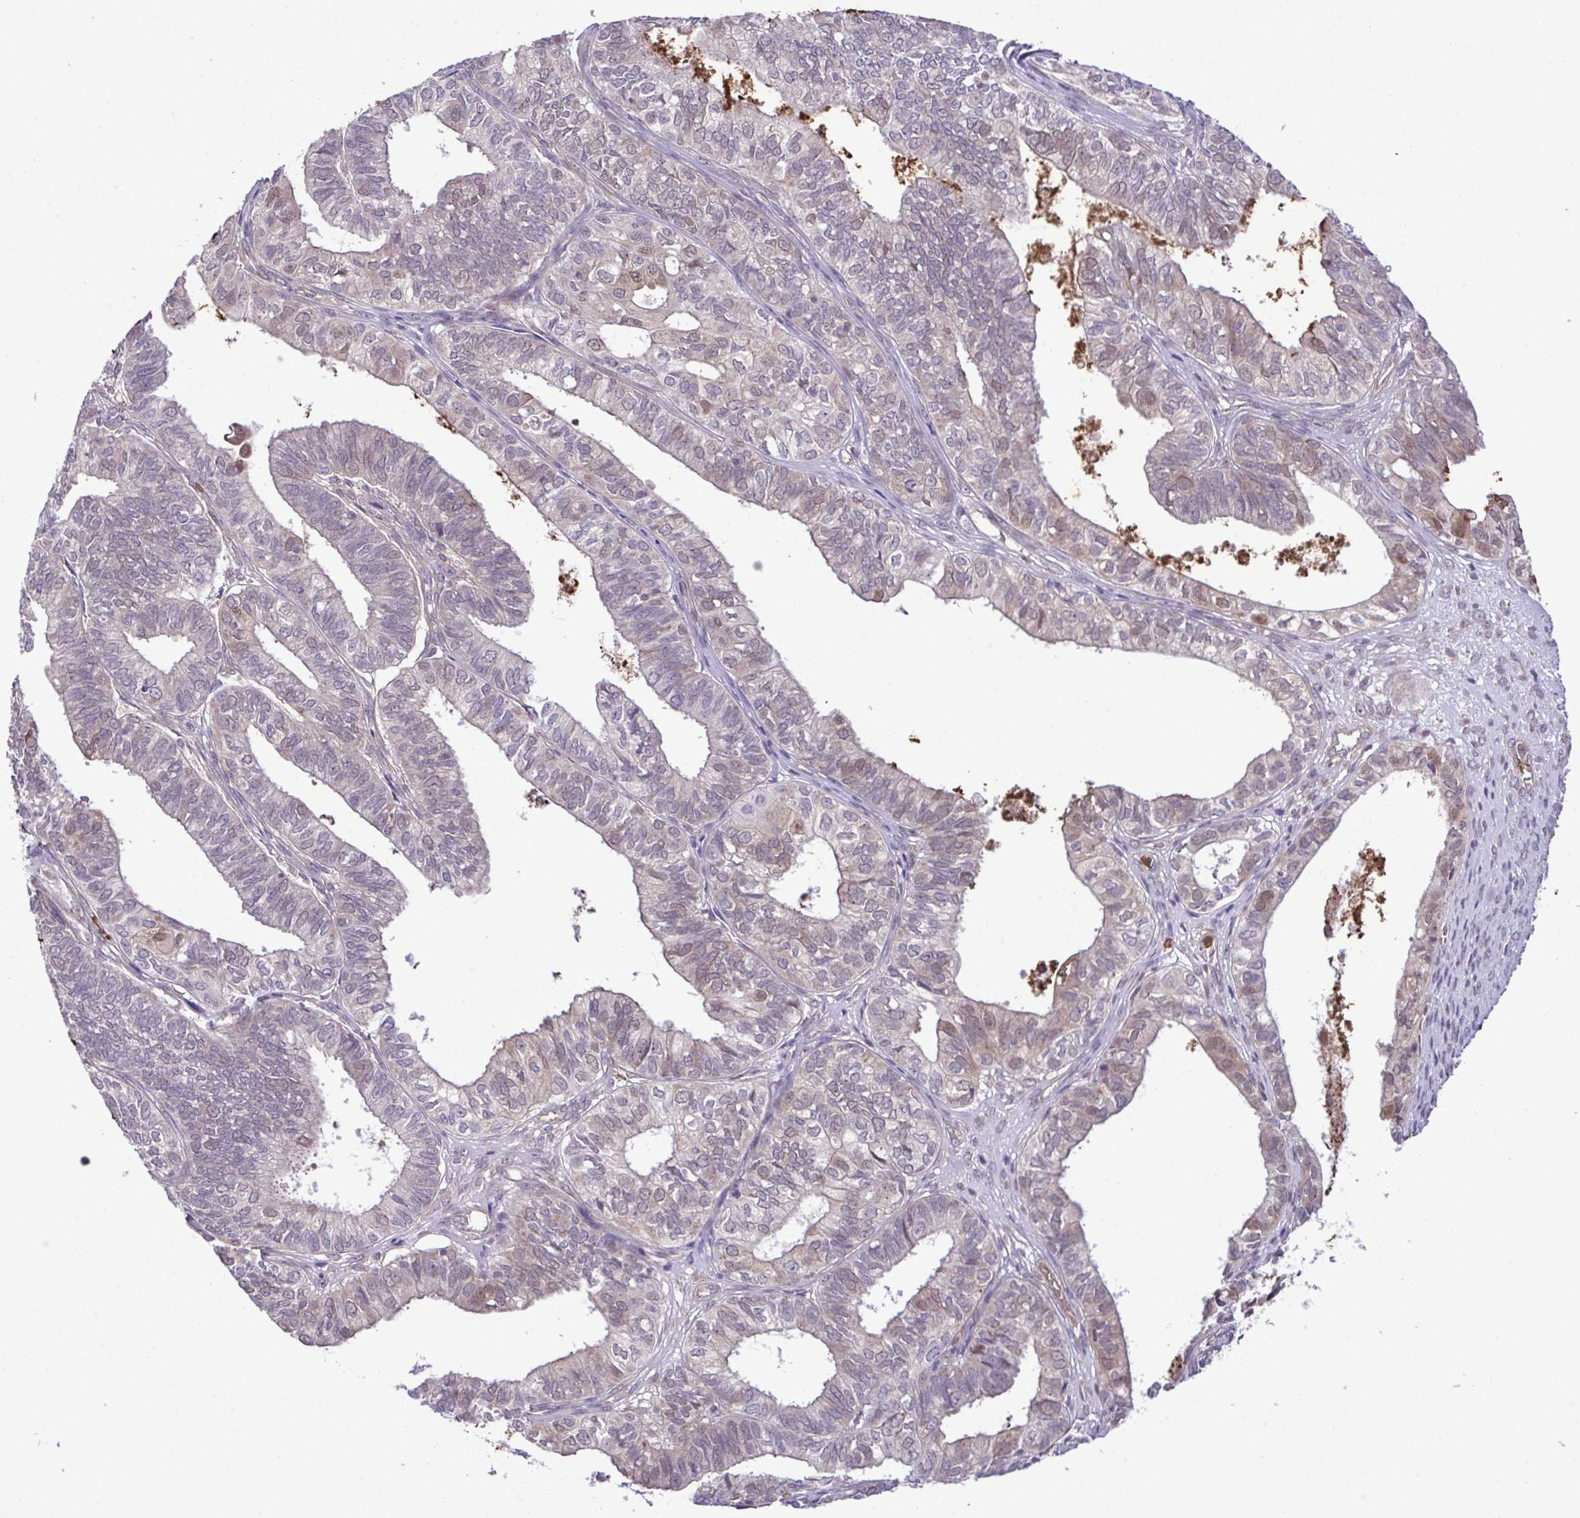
{"staining": {"intensity": "negative", "quantity": "none", "location": "none"}, "tissue": "ovarian cancer", "cell_type": "Tumor cells", "image_type": "cancer", "snomed": [{"axis": "morphology", "description": "Carcinoma, endometroid"}, {"axis": "topography", "description": "Ovary"}], "caption": "Histopathology image shows no significant protein staining in tumor cells of ovarian cancer (endometroid carcinoma). (Brightfield microscopy of DAB (3,3'-diaminobenzidine) immunohistochemistry at high magnification).", "gene": "CMPK1", "patient": {"sex": "female", "age": 64}}